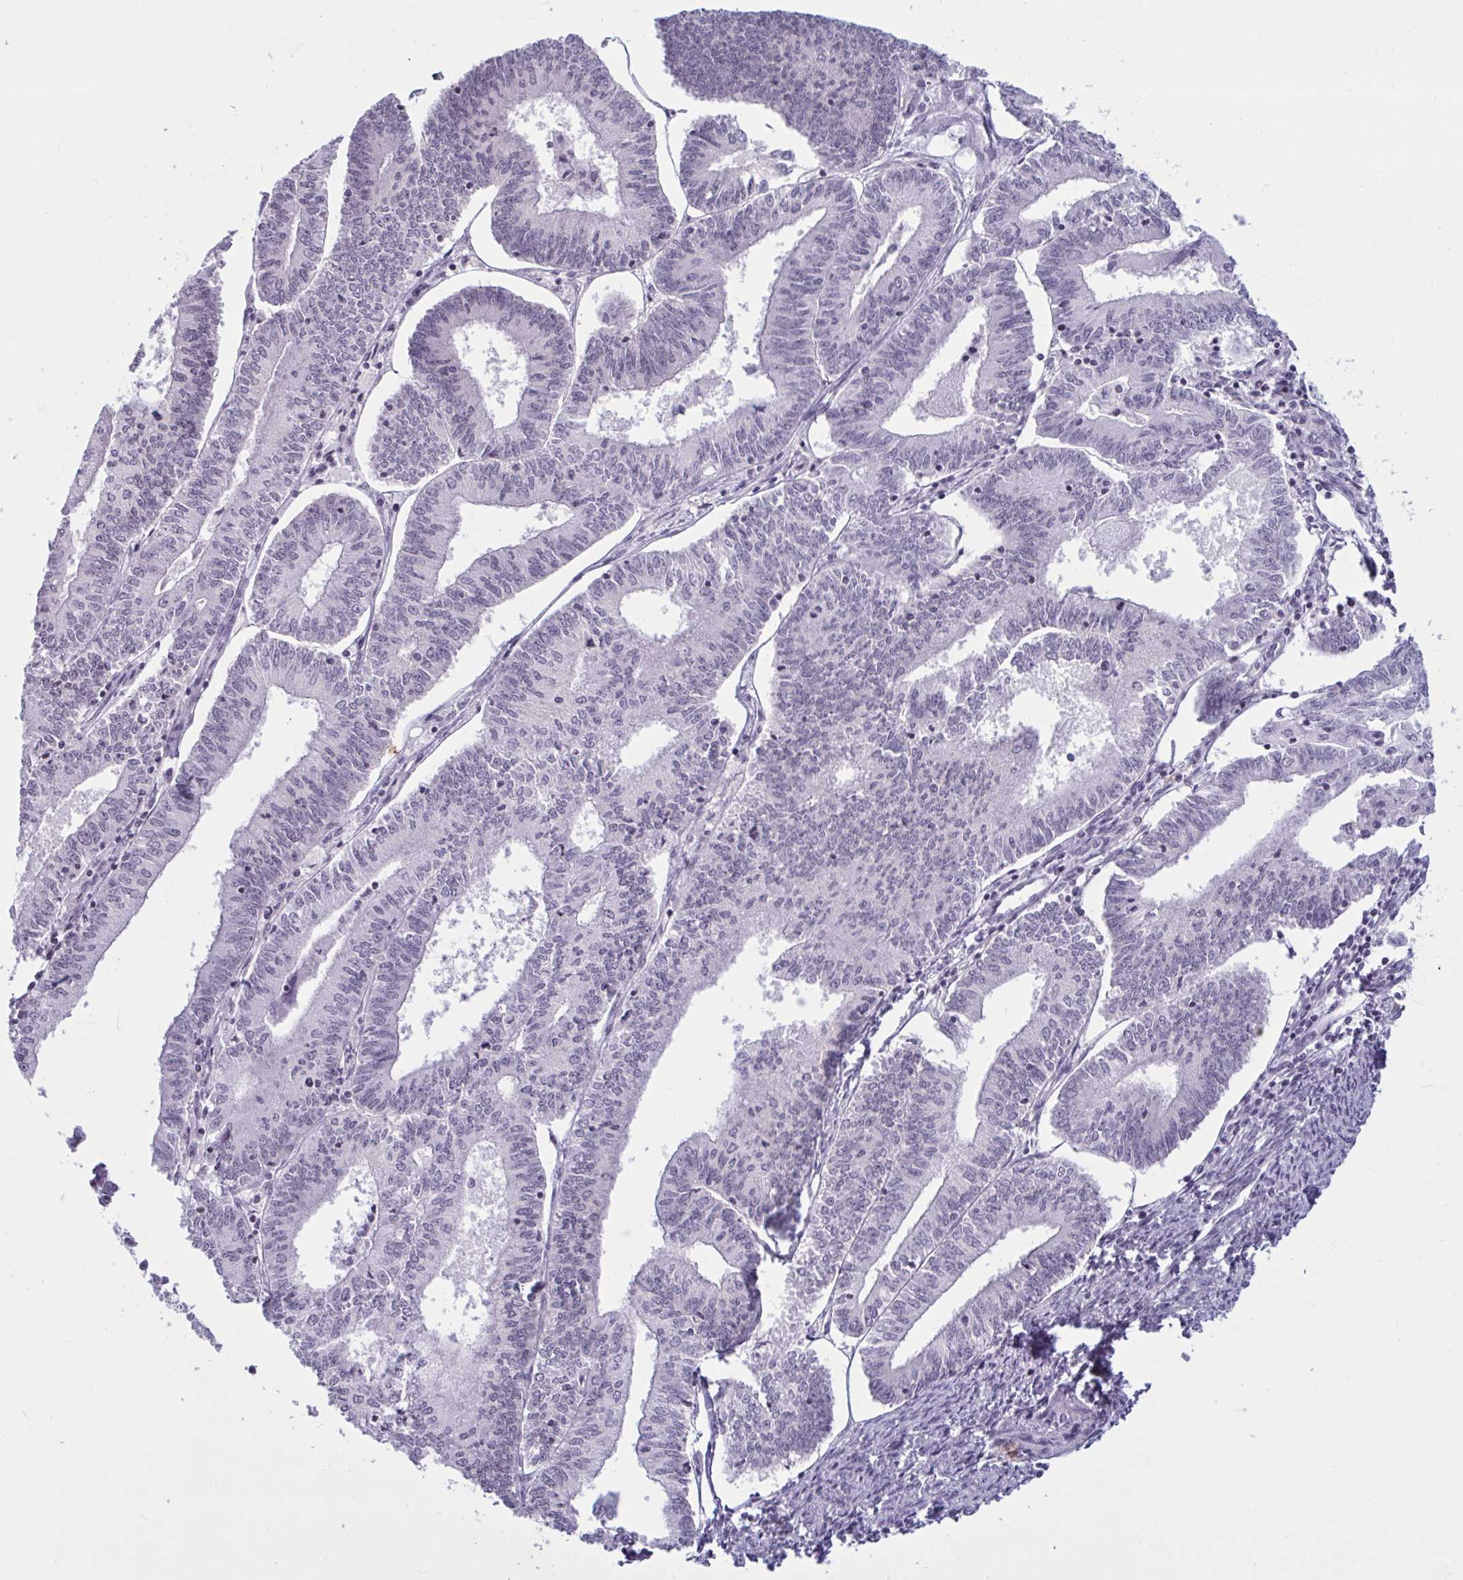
{"staining": {"intensity": "negative", "quantity": "none", "location": "none"}, "tissue": "endometrial cancer", "cell_type": "Tumor cells", "image_type": "cancer", "snomed": [{"axis": "morphology", "description": "Adenocarcinoma, NOS"}, {"axis": "topography", "description": "Endometrium"}], "caption": "This is a micrograph of immunohistochemistry staining of endometrial adenocarcinoma, which shows no staining in tumor cells.", "gene": "TBC1D4", "patient": {"sex": "female", "age": 61}}